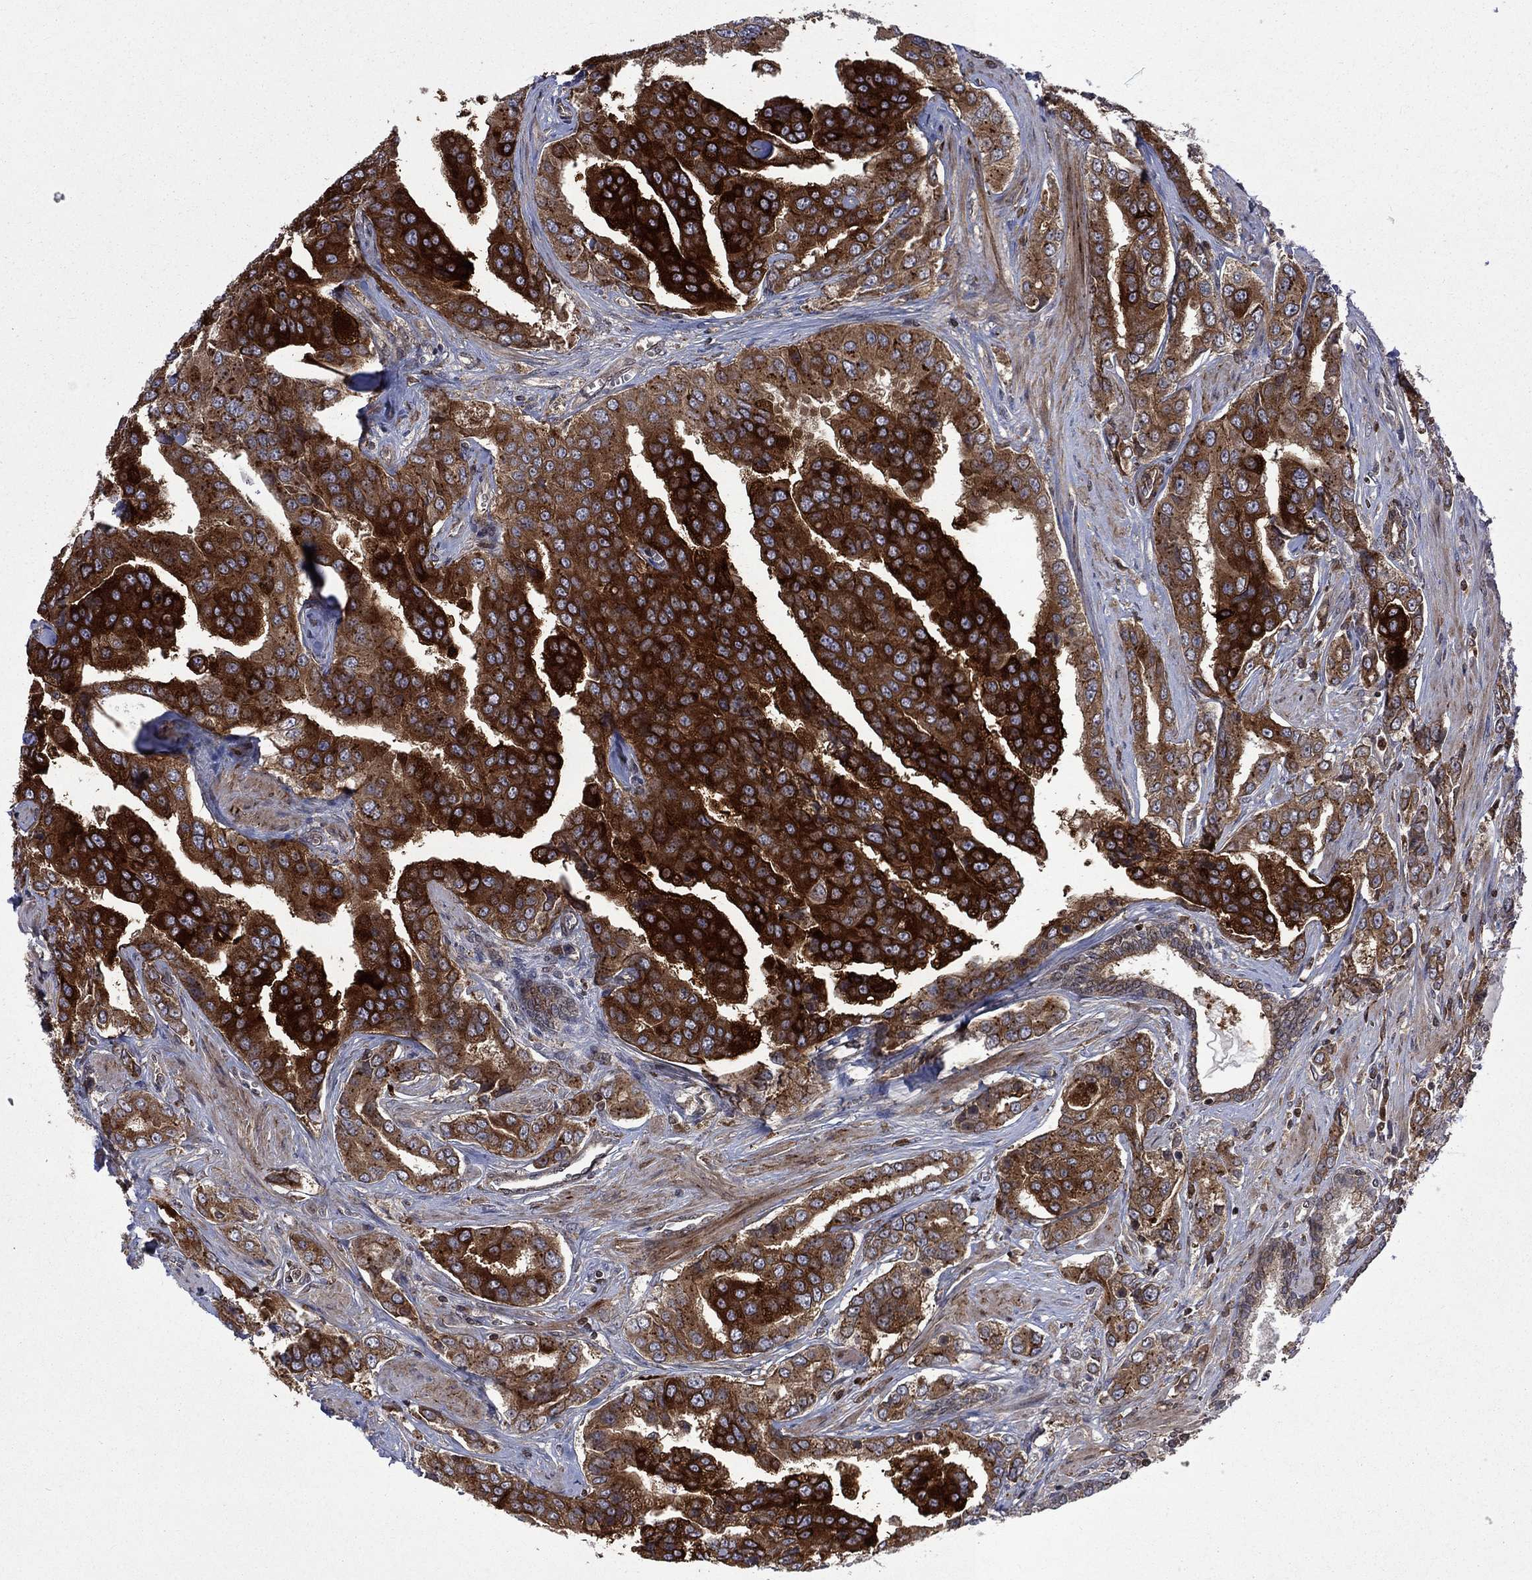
{"staining": {"intensity": "strong", "quantity": "25%-75%", "location": "cytoplasmic/membranous"}, "tissue": "prostate cancer", "cell_type": "Tumor cells", "image_type": "cancer", "snomed": [{"axis": "morphology", "description": "Adenocarcinoma, NOS"}, {"axis": "topography", "description": "Prostate and seminal vesicle, NOS"}, {"axis": "topography", "description": "Prostate"}], "caption": "Prostate adenocarcinoma was stained to show a protein in brown. There is high levels of strong cytoplasmic/membranous expression in approximately 25%-75% of tumor cells. (DAB IHC with brightfield microscopy, high magnification).", "gene": "TMEM33", "patient": {"sex": "male", "age": 69}}